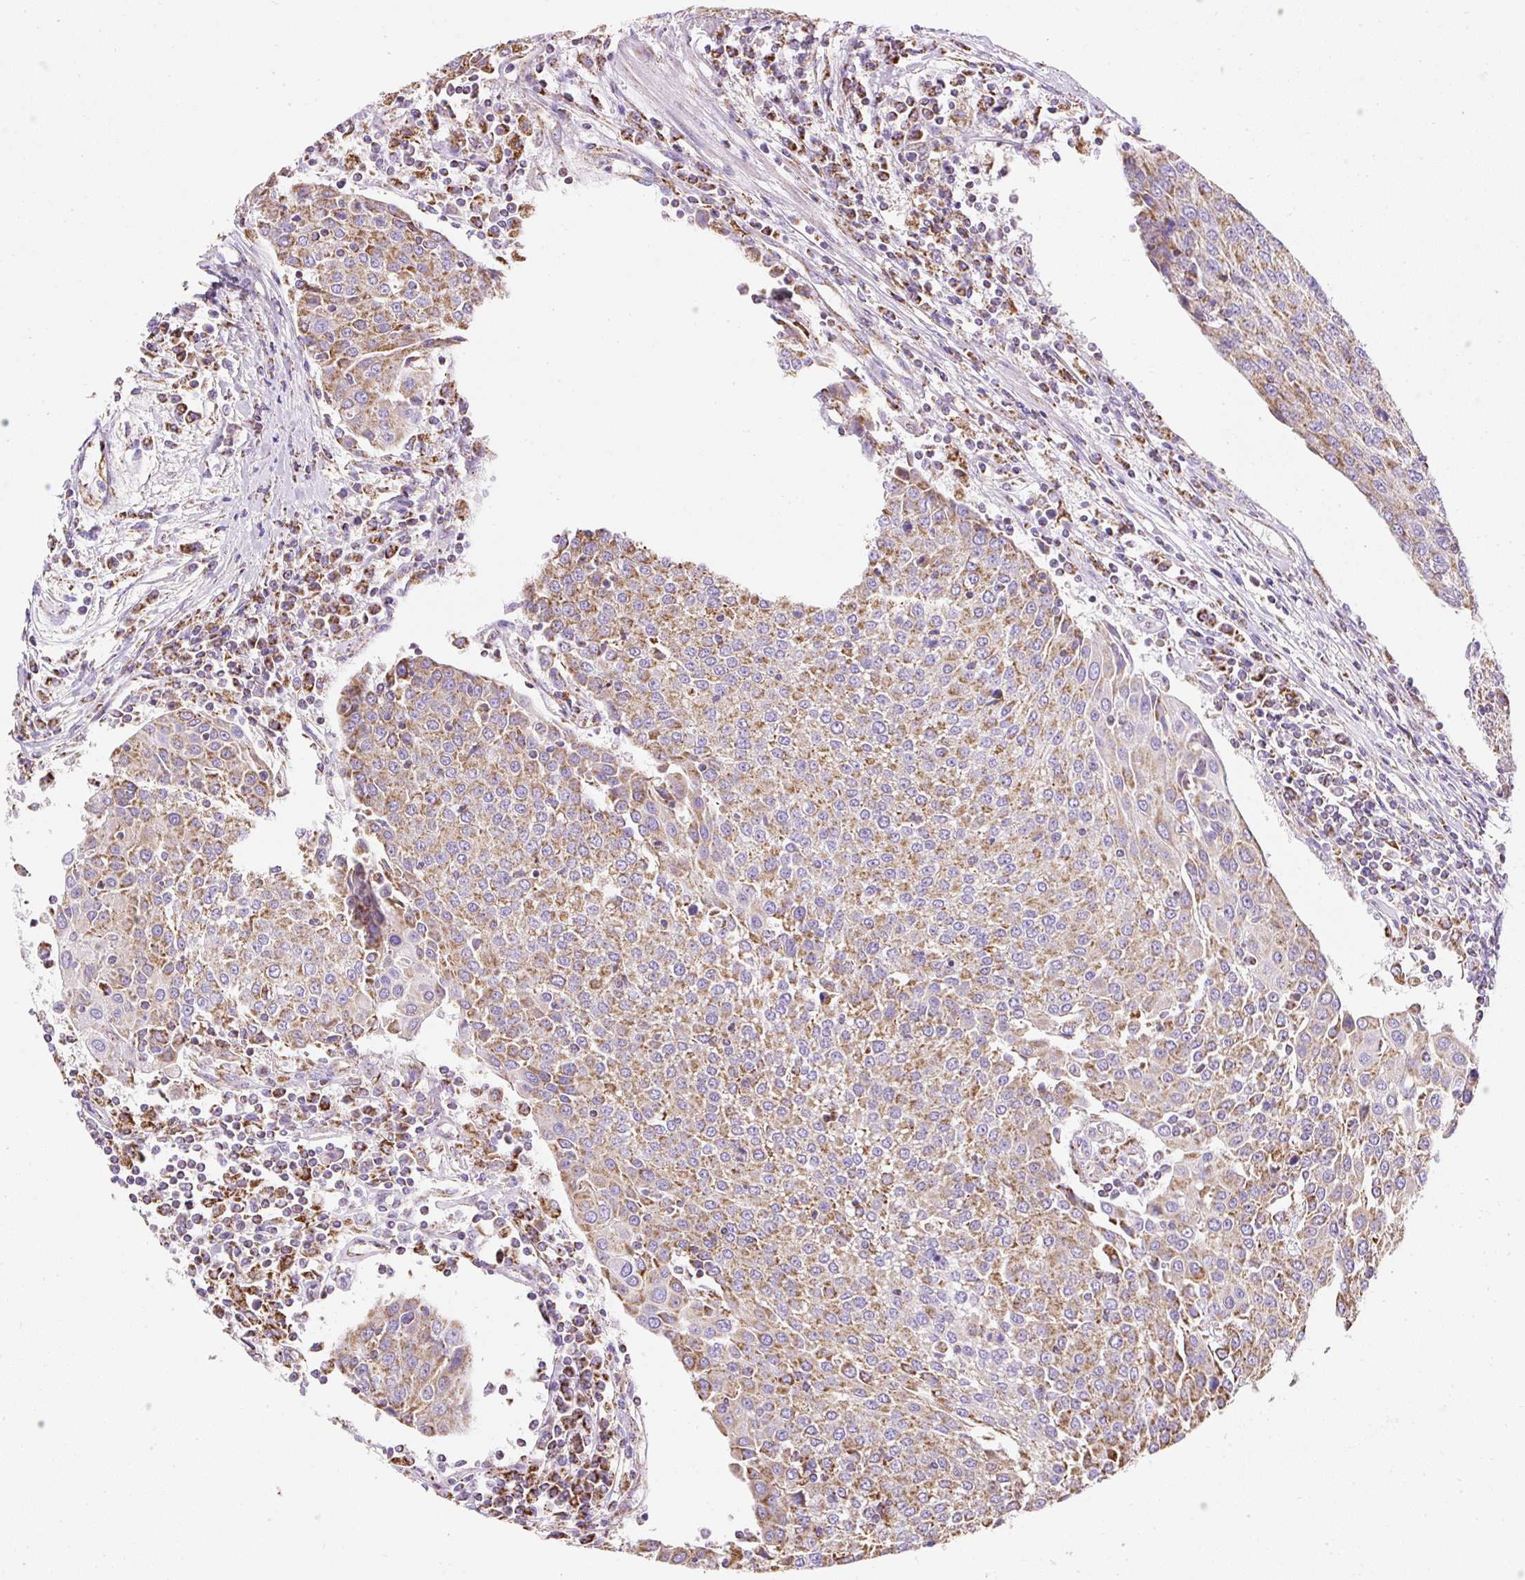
{"staining": {"intensity": "moderate", "quantity": ">75%", "location": "cytoplasmic/membranous"}, "tissue": "urothelial cancer", "cell_type": "Tumor cells", "image_type": "cancer", "snomed": [{"axis": "morphology", "description": "Urothelial carcinoma, High grade"}, {"axis": "topography", "description": "Urinary bladder"}], "caption": "Human high-grade urothelial carcinoma stained with a brown dye exhibits moderate cytoplasmic/membranous positive staining in about >75% of tumor cells.", "gene": "DAAM2", "patient": {"sex": "female", "age": 85}}